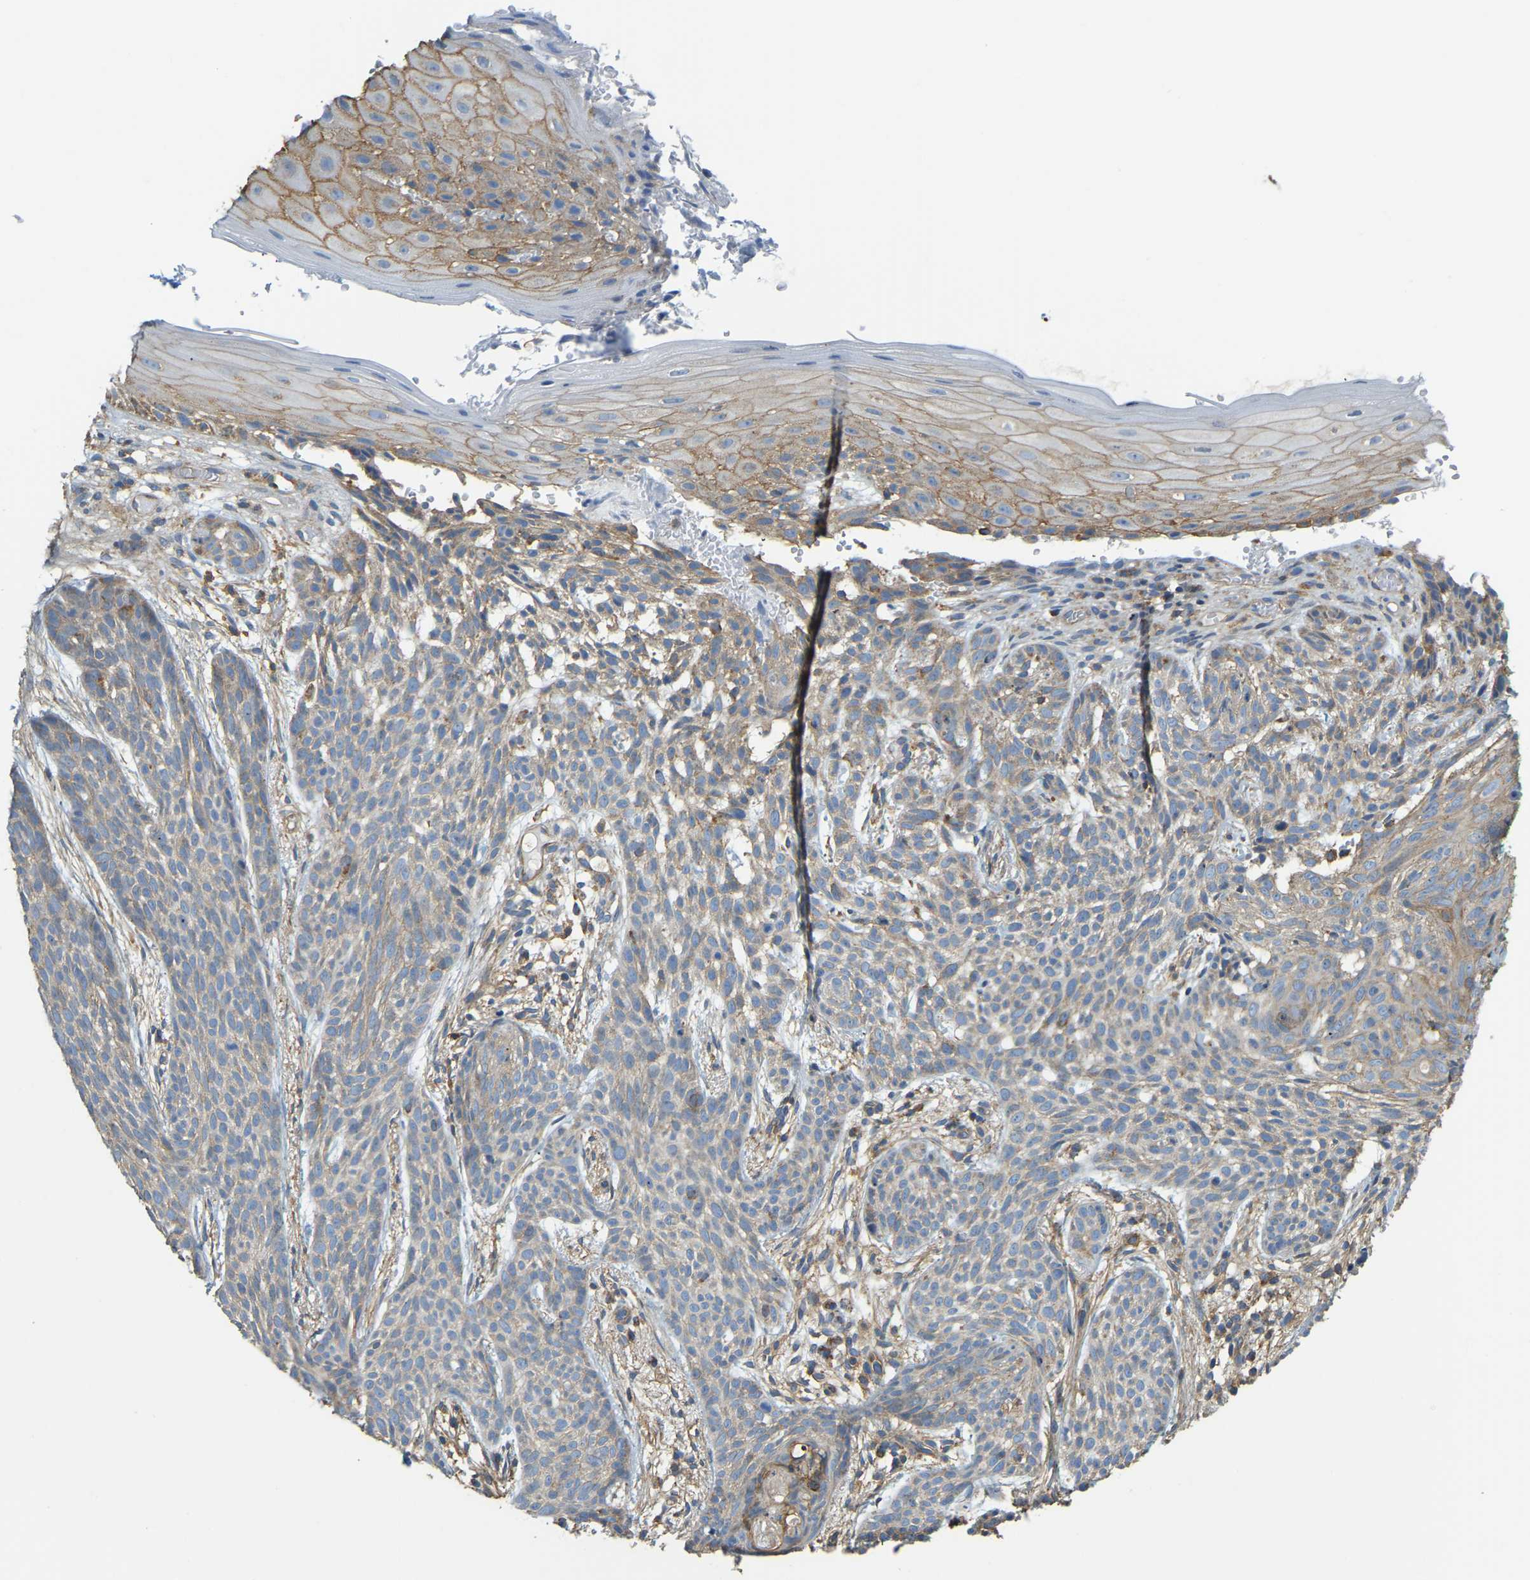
{"staining": {"intensity": "moderate", "quantity": ">75%", "location": "cytoplasmic/membranous"}, "tissue": "skin cancer", "cell_type": "Tumor cells", "image_type": "cancer", "snomed": [{"axis": "morphology", "description": "Basal cell carcinoma"}, {"axis": "topography", "description": "Skin"}], "caption": "DAB immunohistochemical staining of human skin cancer (basal cell carcinoma) reveals moderate cytoplasmic/membranous protein staining in approximately >75% of tumor cells.", "gene": "AHNAK", "patient": {"sex": "female", "age": 59}}